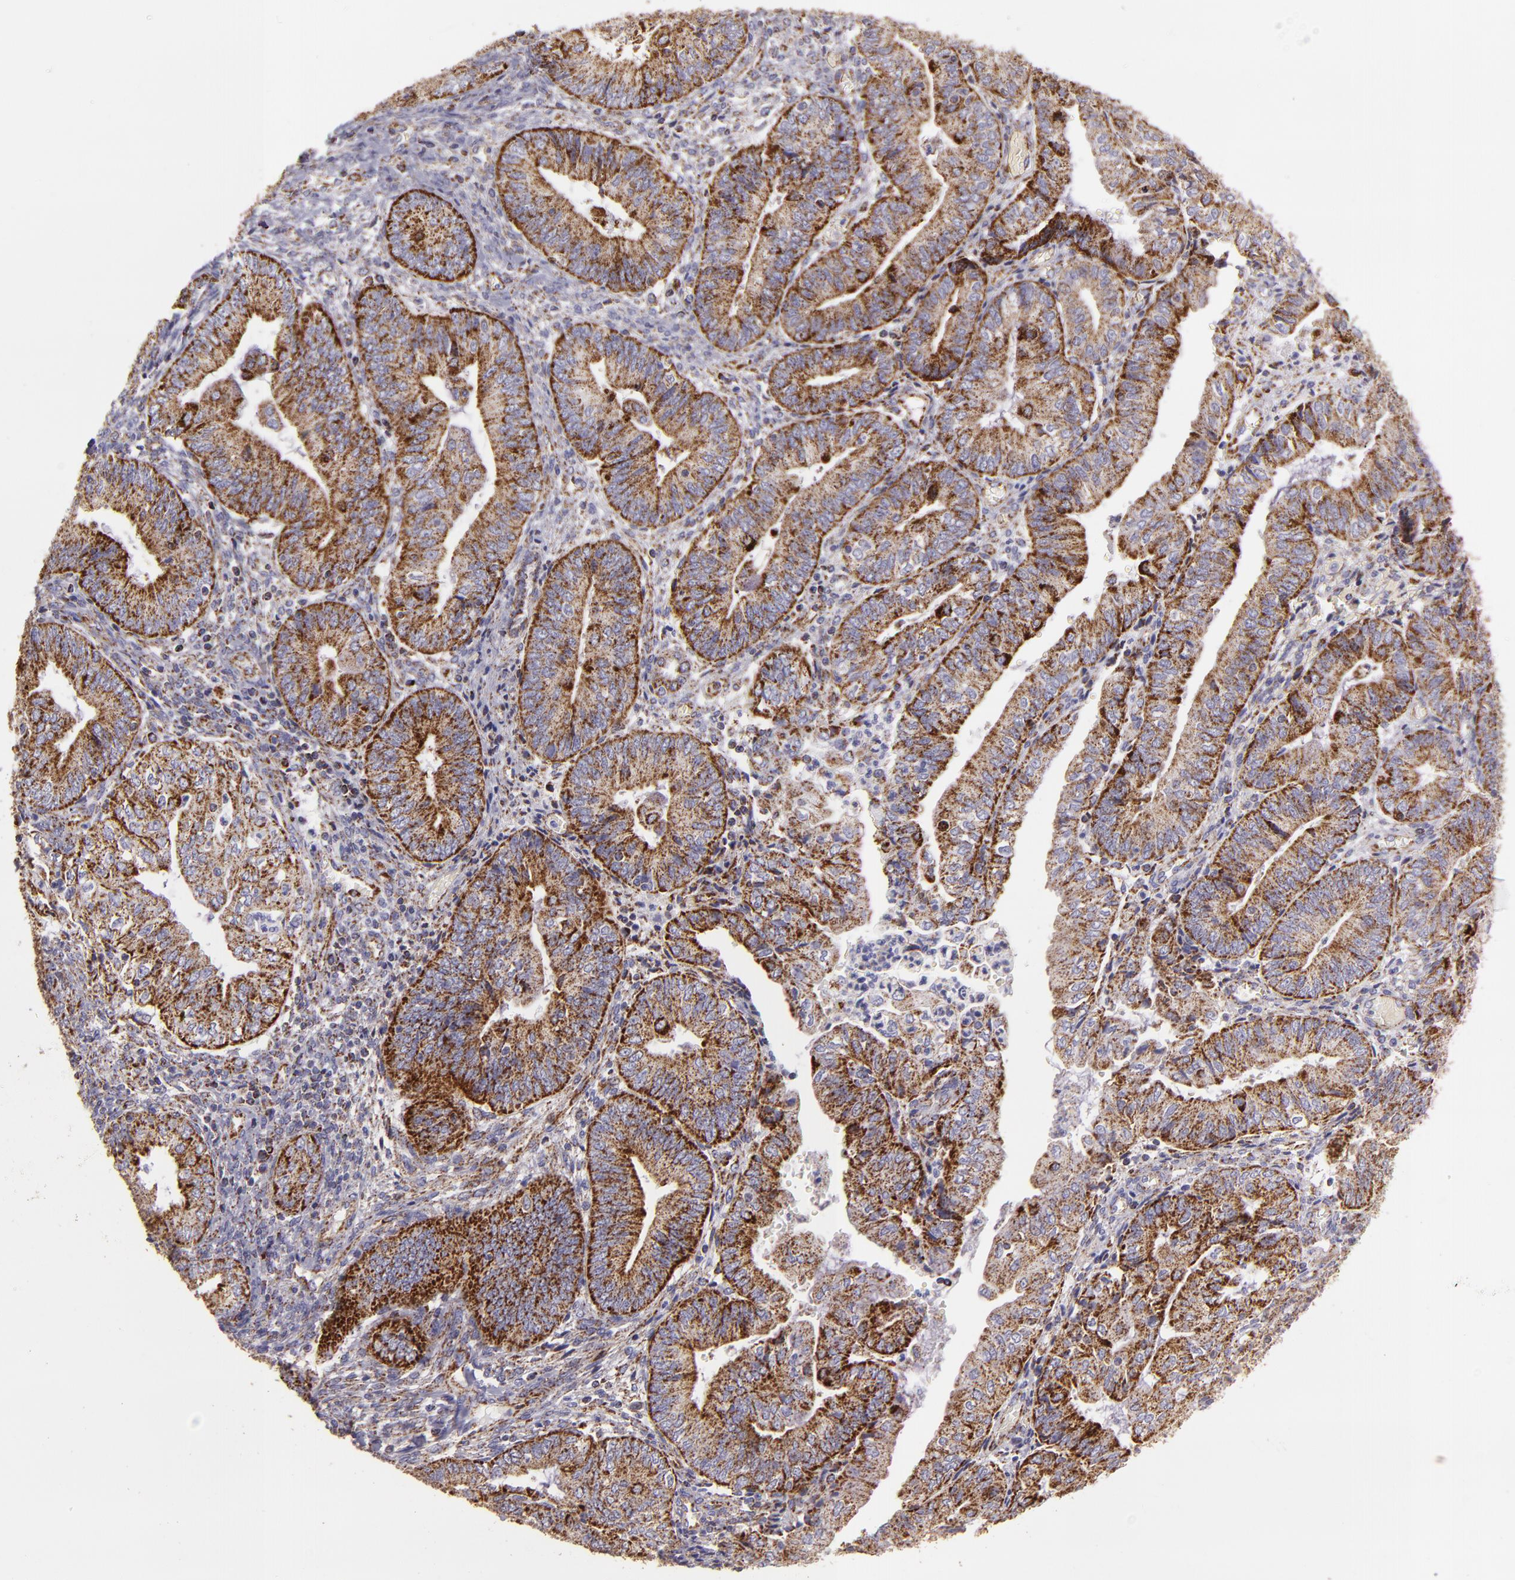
{"staining": {"intensity": "moderate", "quantity": ">75%", "location": "cytoplasmic/membranous"}, "tissue": "endometrial cancer", "cell_type": "Tumor cells", "image_type": "cancer", "snomed": [{"axis": "morphology", "description": "Adenocarcinoma, NOS"}, {"axis": "topography", "description": "Endometrium"}], "caption": "Immunohistochemical staining of human endometrial cancer shows moderate cytoplasmic/membranous protein positivity in approximately >75% of tumor cells.", "gene": "HSPD1", "patient": {"sex": "female", "age": 55}}